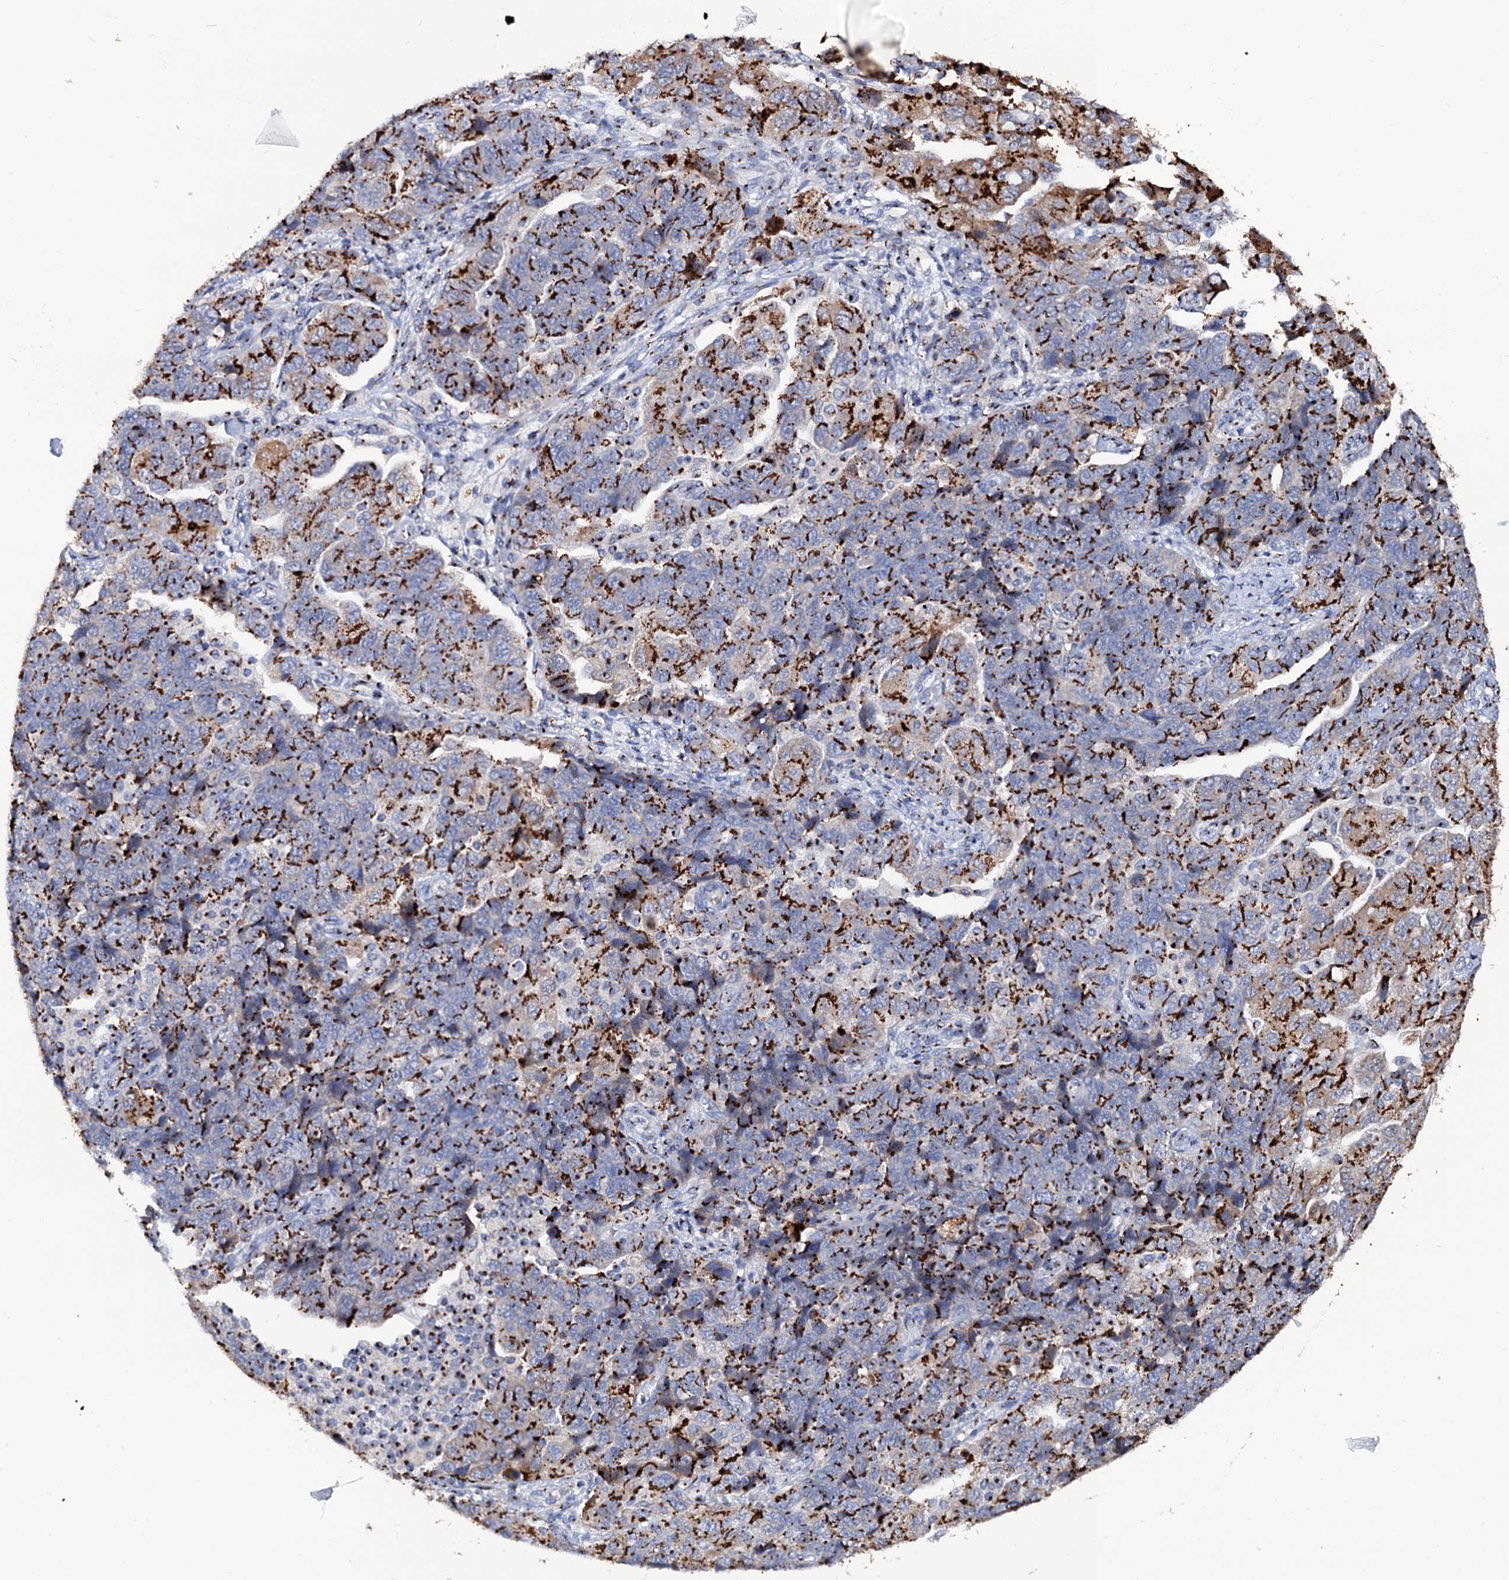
{"staining": {"intensity": "strong", "quantity": ">75%", "location": "cytoplasmic/membranous"}, "tissue": "ovarian cancer", "cell_type": "Tumor cells", "image_type": "cancer", "snomed": [{"axis": "morphology", "description": "Carcinoma, NOS"}, {"axis": "morphology", "description": "Cystadenocarcinoma, serous, NOS"}, {"axis": "topography", "description": "Ovary"}], "caption": "Protein expression analysis of ovarian cancer (carcinoma) demonstrates strong cytoplasmic/membranous expression in about >75% of tumor cells. (DAB = brown stain, brightfield microscopy at high magnification).", "gene": "TM9SF3", "patient": {"sex": "female", "age": 69}}